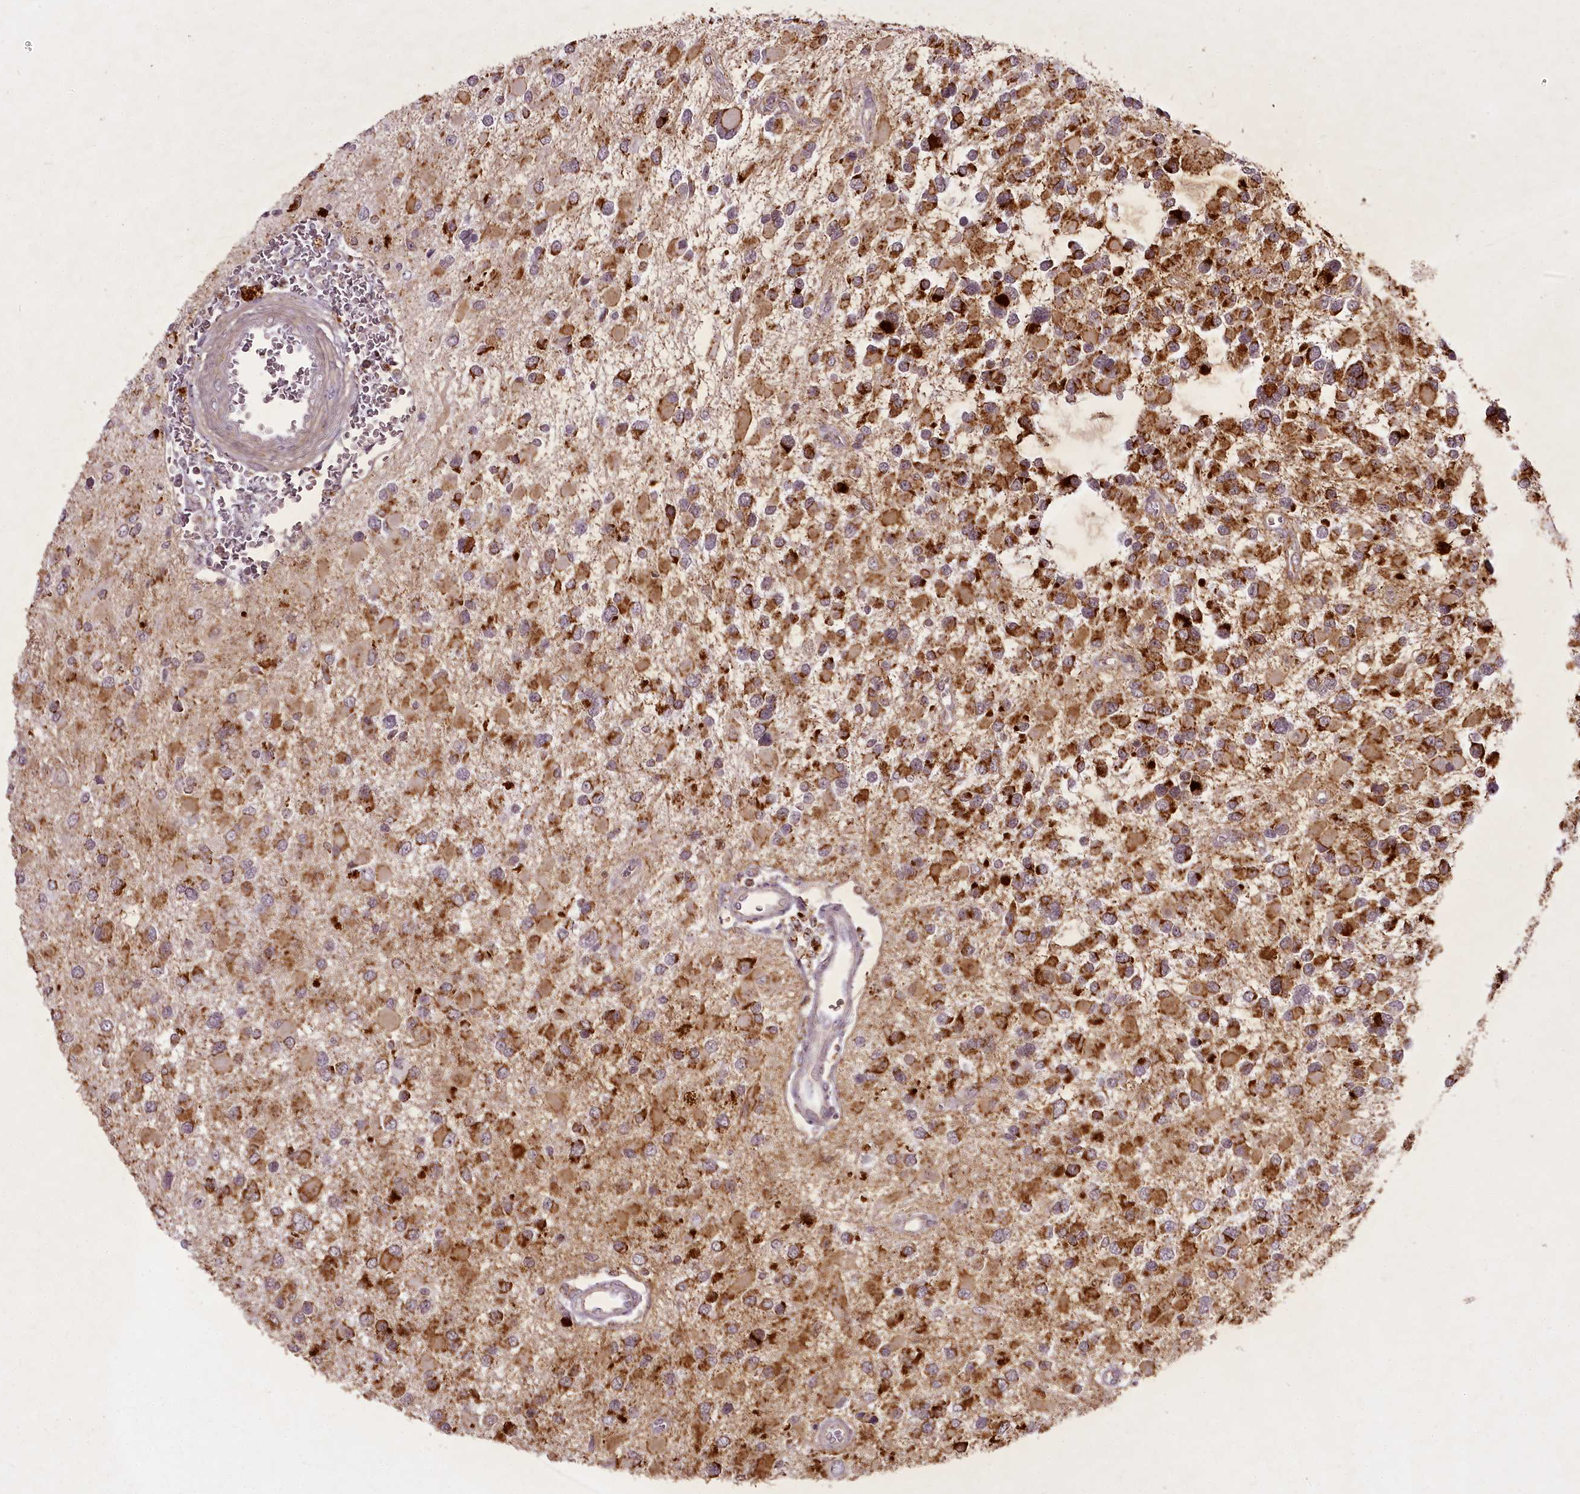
{"staining": {"intensity": "strong", "quantity": ">75%", "location": "cytoplasmic/membranous"}, "tissue": "glioma", "cell_type": "Tumor cells", "image_type": "cancer", "snomed": [{"axis": "morphology", "description": "Glioma, malignant, High grade"}, {"axis": "topography", "description": "Brain"}], "caption": "A high amount of strong cytoplasmic/membranous positivity is identified in approximately >75% of tumor cells in glioma tissue.", "gene": "CHCHD2", "patient": {"sex": "male", "age": 53}}